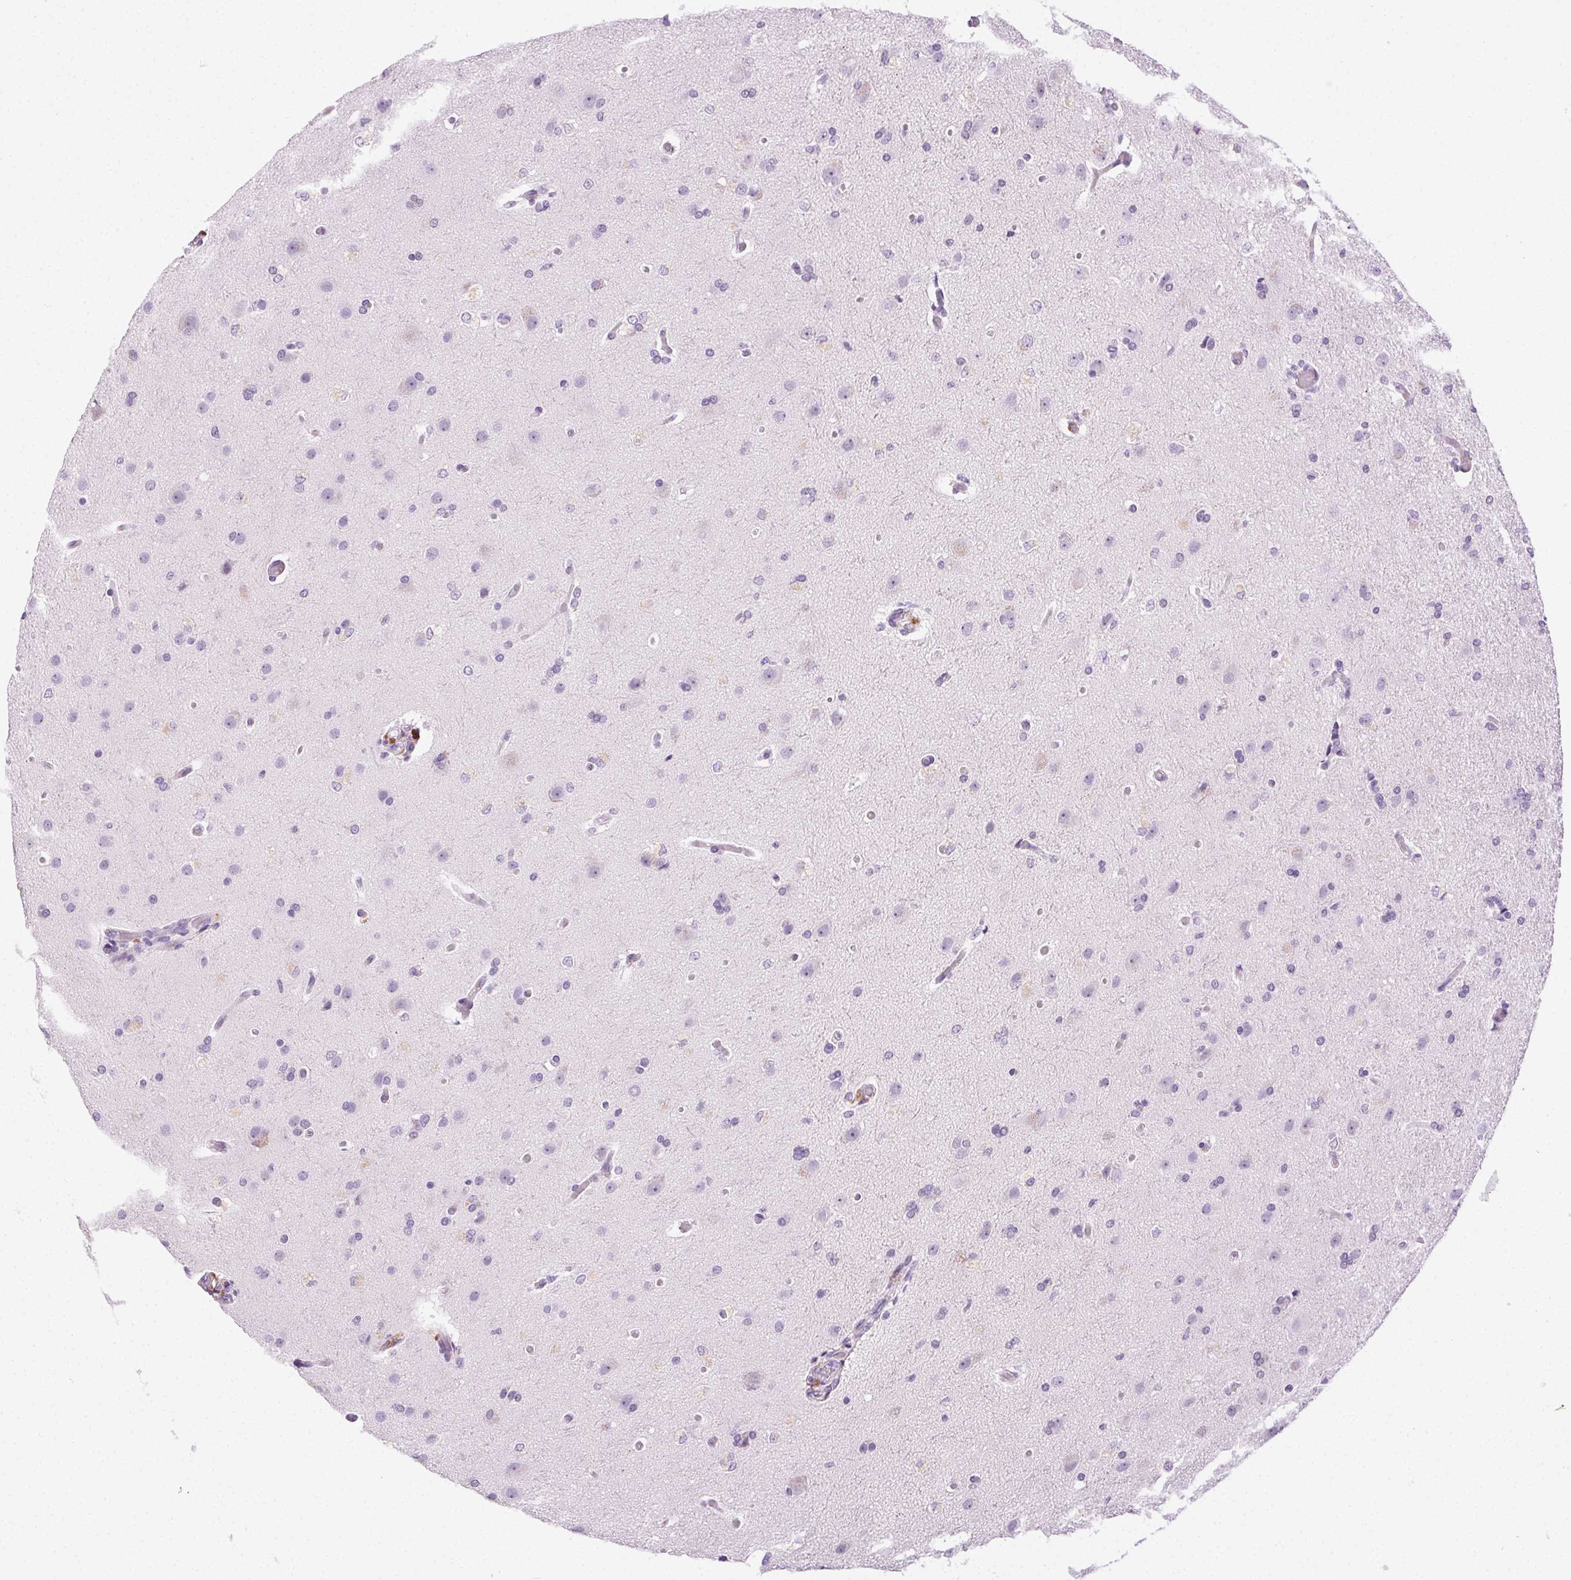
{"staining": {"intensity": "negative", "quantity": "none", "location": "none"}, "tissue": "glioma", "cell_type": "Tumor cells", "image_type": "cancer", "snomed": [{"axis": "morphology", "description": "Glioma, malignant, High grade"}, {"axis": "topography", "description": "Brain"}], "caption": "High power microscopy histopathology image of an immunohistochemistry (IHC) photomicrograph of glioma, revealing no significant staining in tumor cells. (DAB IHC visualized using brightfield microscopy, high magnification).", "gene": "C20orf85", "patient": {"sex": "male", "age": 68}}